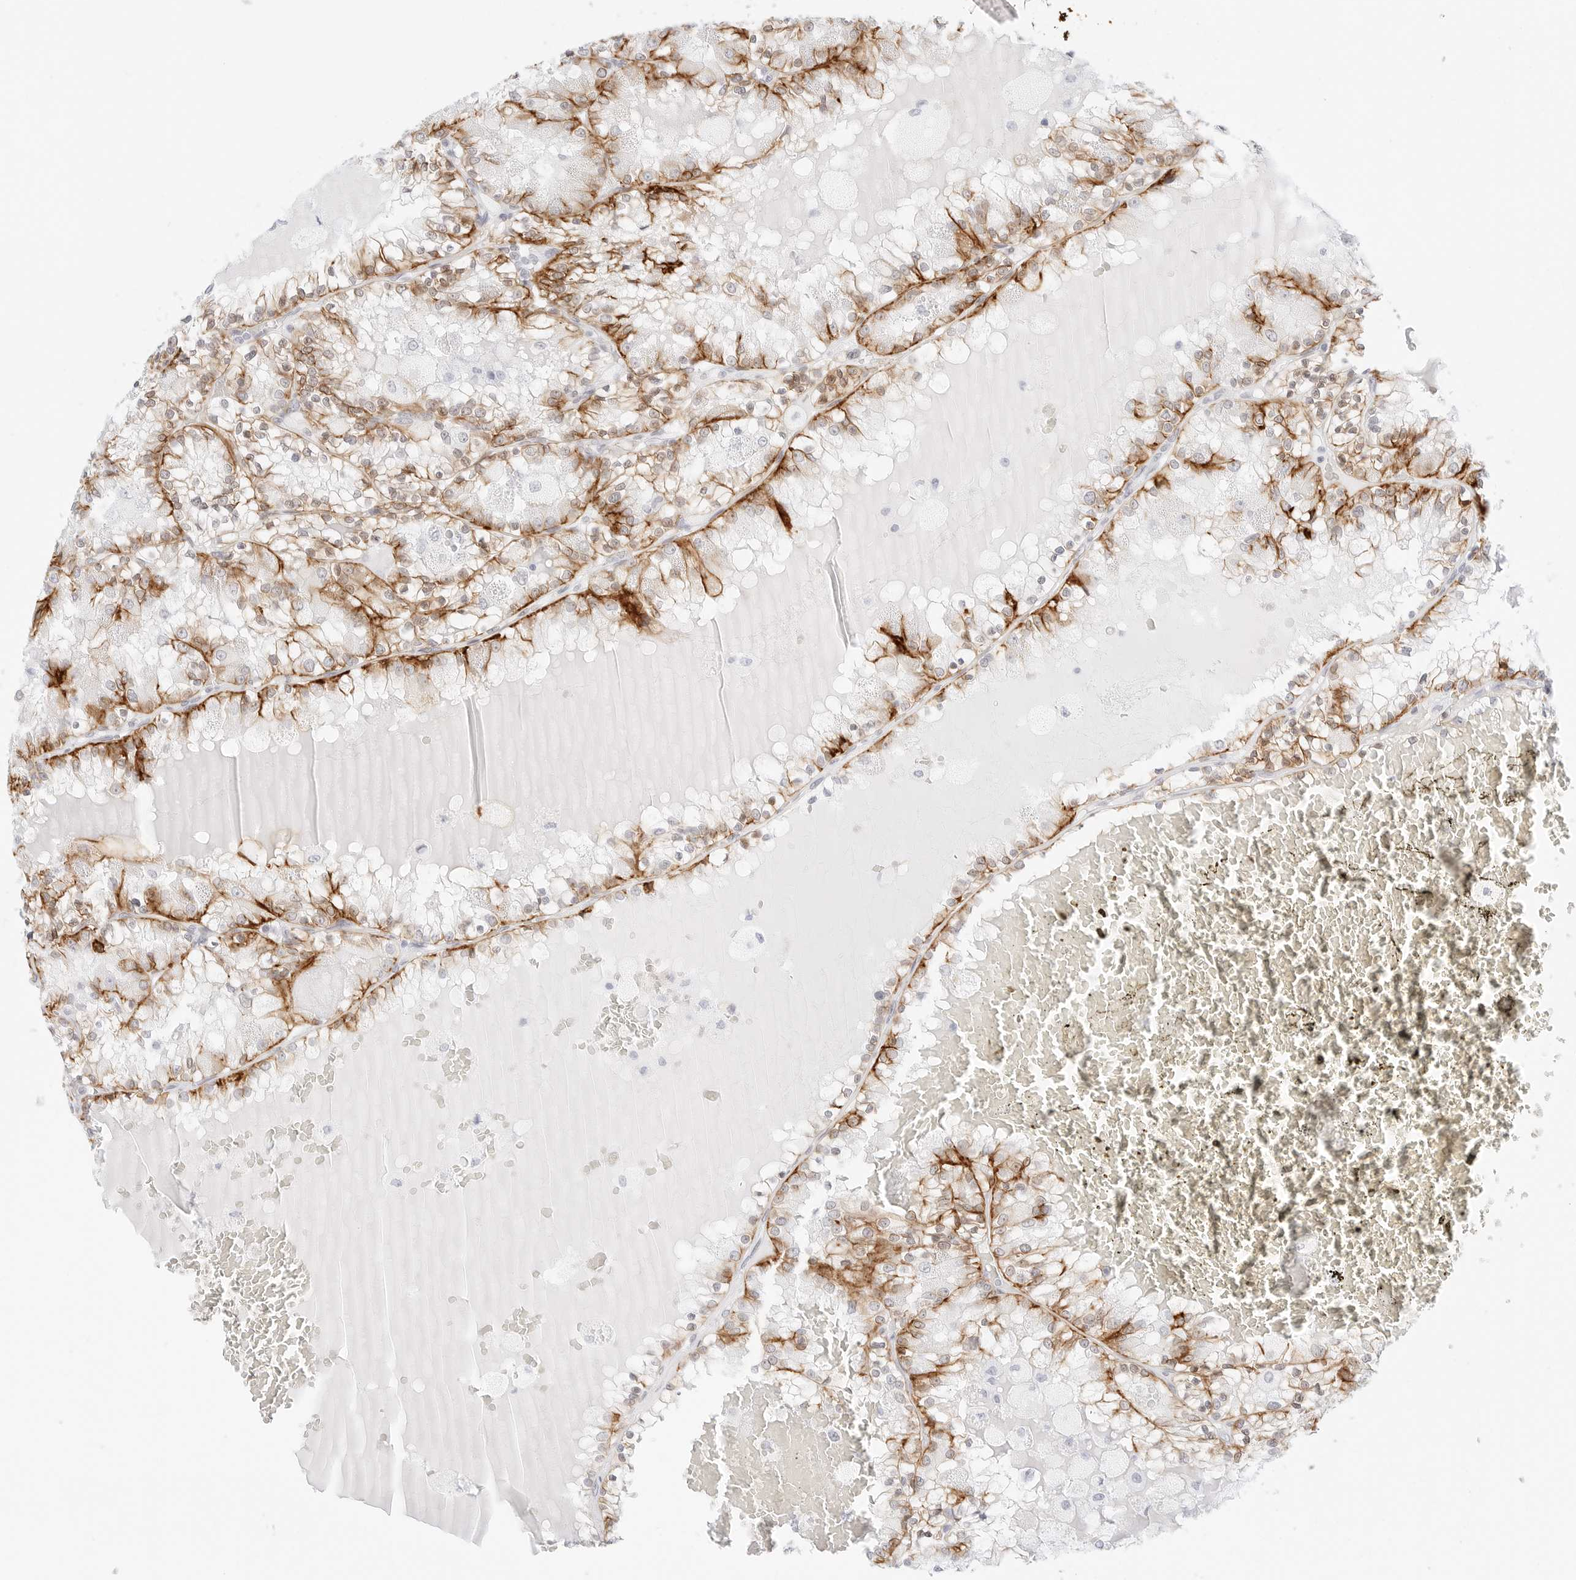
{"staining": {"intensity": "moderate", "quantity": ">75%", "location": "cytoplasmic/membranous"}, "tissue": "renal cancer", "cell_type": "Tumor cells", "image_type": "cancer", "snomed": [{"axis": "morphology", "description": "Adenocarcinoma, NOS"}, {"axis": "topography", "description": "Kidney"}], "caption": "IHC (DAB) staining of renal cancer (adenocarcinoma) displays moderate cytoplasmic/membranous protein staining in about >75% of tumor cells. IHC stains the protein in brown and the nuclei are stained blue.", "gene": "CDH1", "patient": {"sex": "female", "age": 56}}